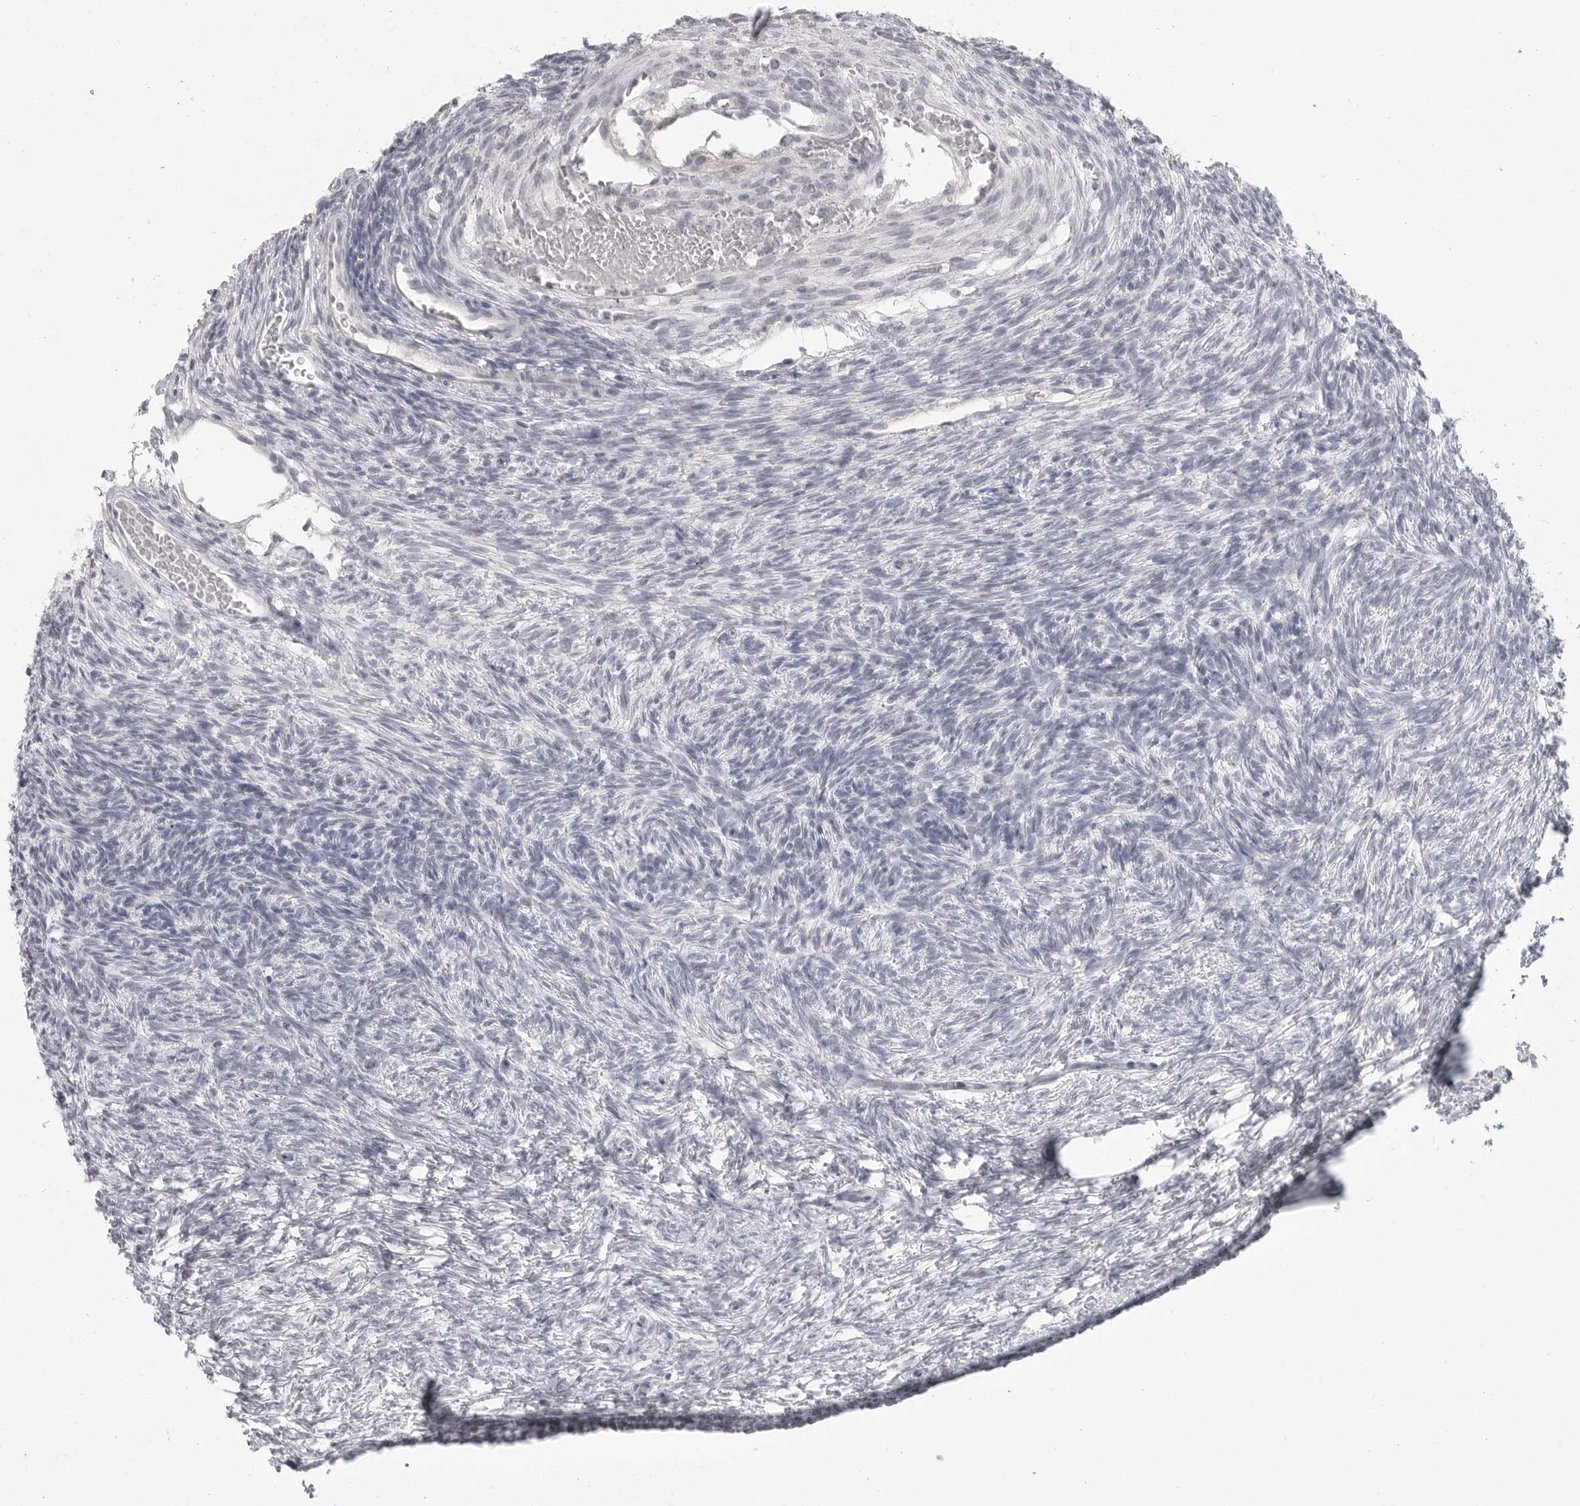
{"staining": {"intensity": "negative", "quantity": "none", "location": "none"}, "tissue": "ovary", "cell_type": "Ovarian stroma cells", "image_type": "normal", "snomed": [{"axis": "morphology", "description": "Normal tissue, NOS"}, {"axis": "topography", "description": "Ovary"}], "caption": "The image reveals no staining of ovarian stroma cells in unremarkable ovary.", "gene": "HMGCS2", "patient": {"sex": "female", "age": 34}}